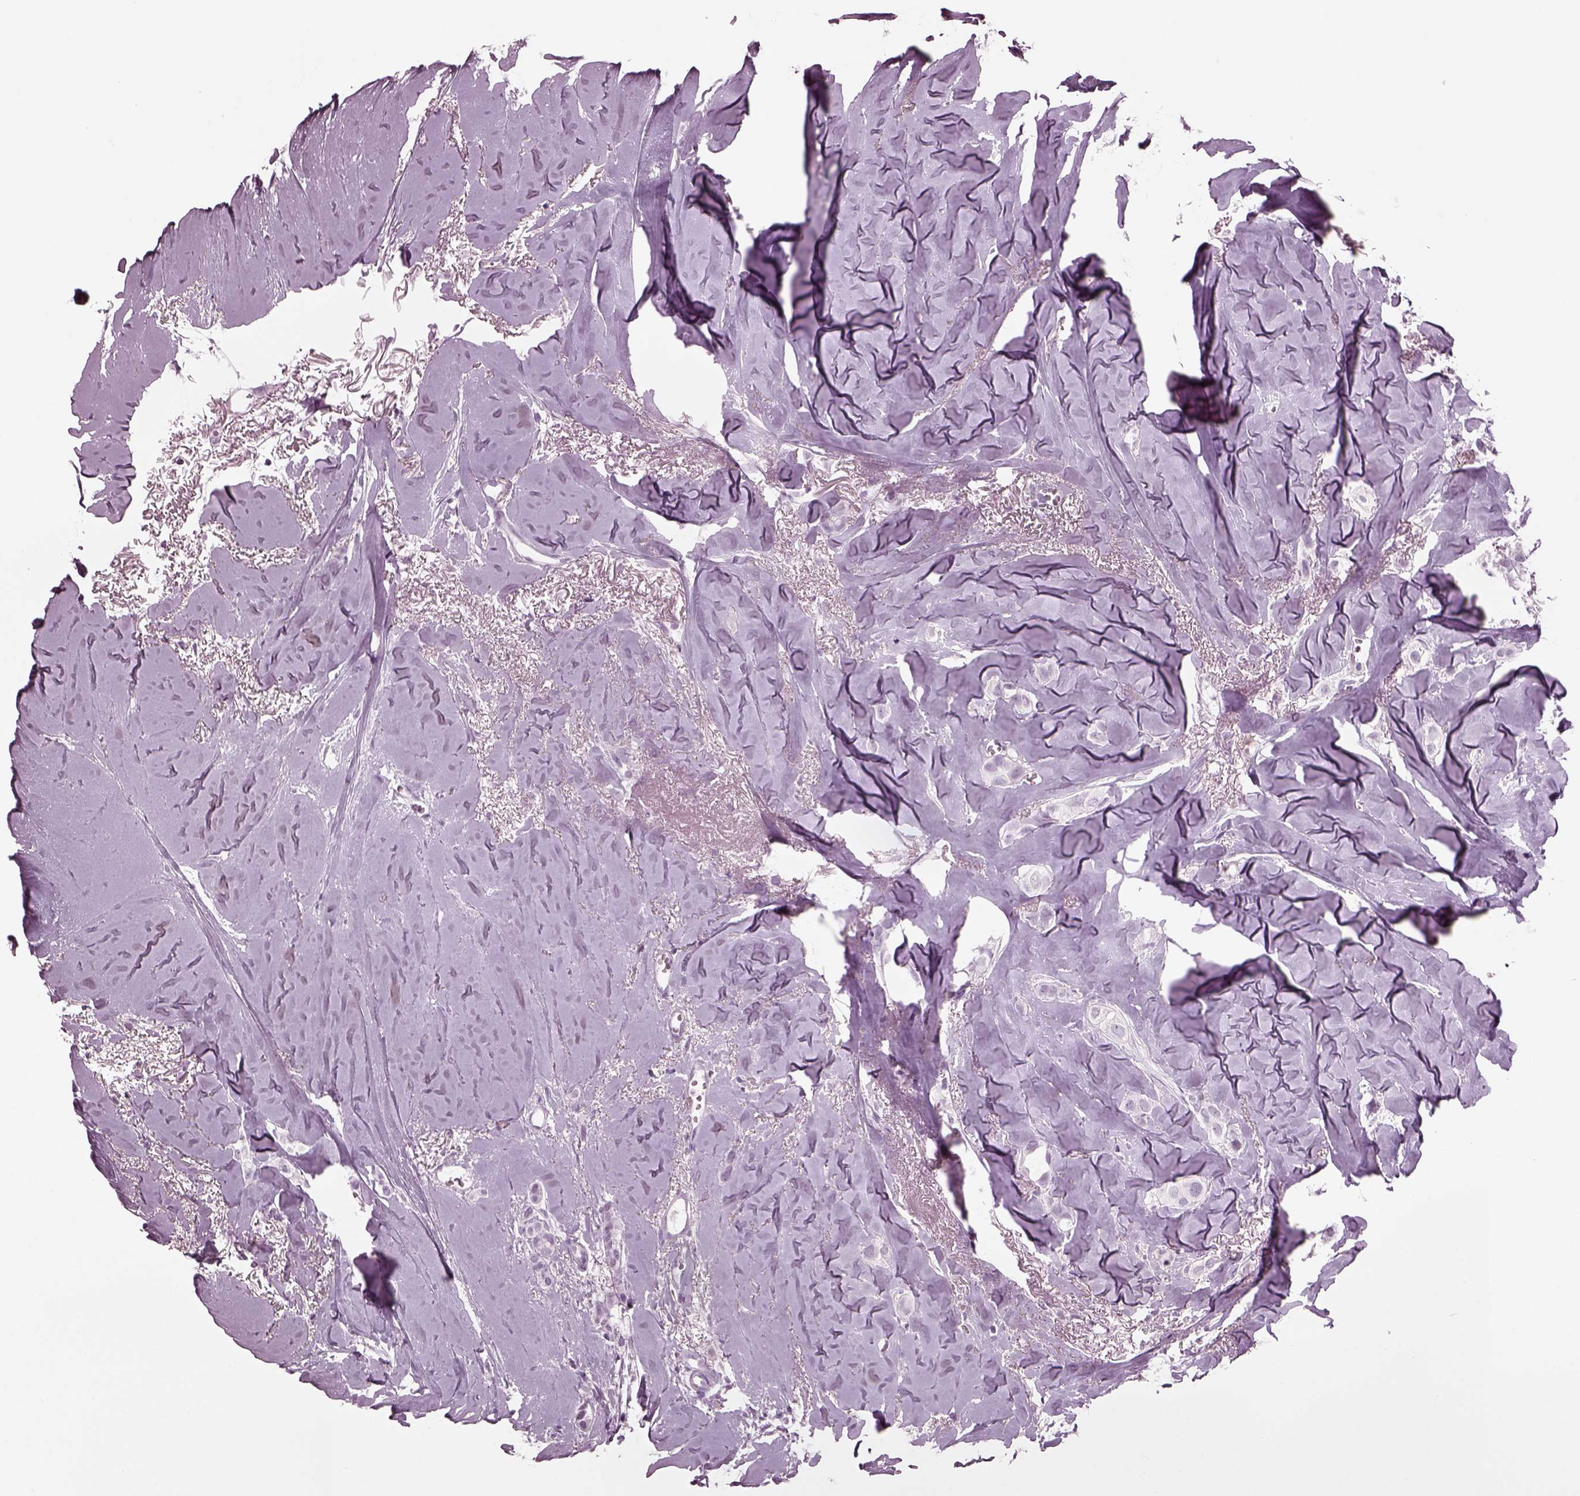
{"staining": {"intensity": "negative", "quantity": "none", "location": "none"}, "tissue": "breast cancer", "cell_type": "Tumor cells", "image_type": "cancer", "snomed": [{"axis": "morphology", "description": "Duct carcinoma"}, {"axis": "topography", "description": "Breast"}], "caption": "High power microscopy histopathology image of an immunohistochemistry photomicrograph of intraductal carcinoma (breast), revealing no significant staining in tumor cells. (Brightfield microscopy of DAB immunohistochemistry at high magnification).", "gene": "TPPP2", "patient": {"sex": "female", "age": 85}}